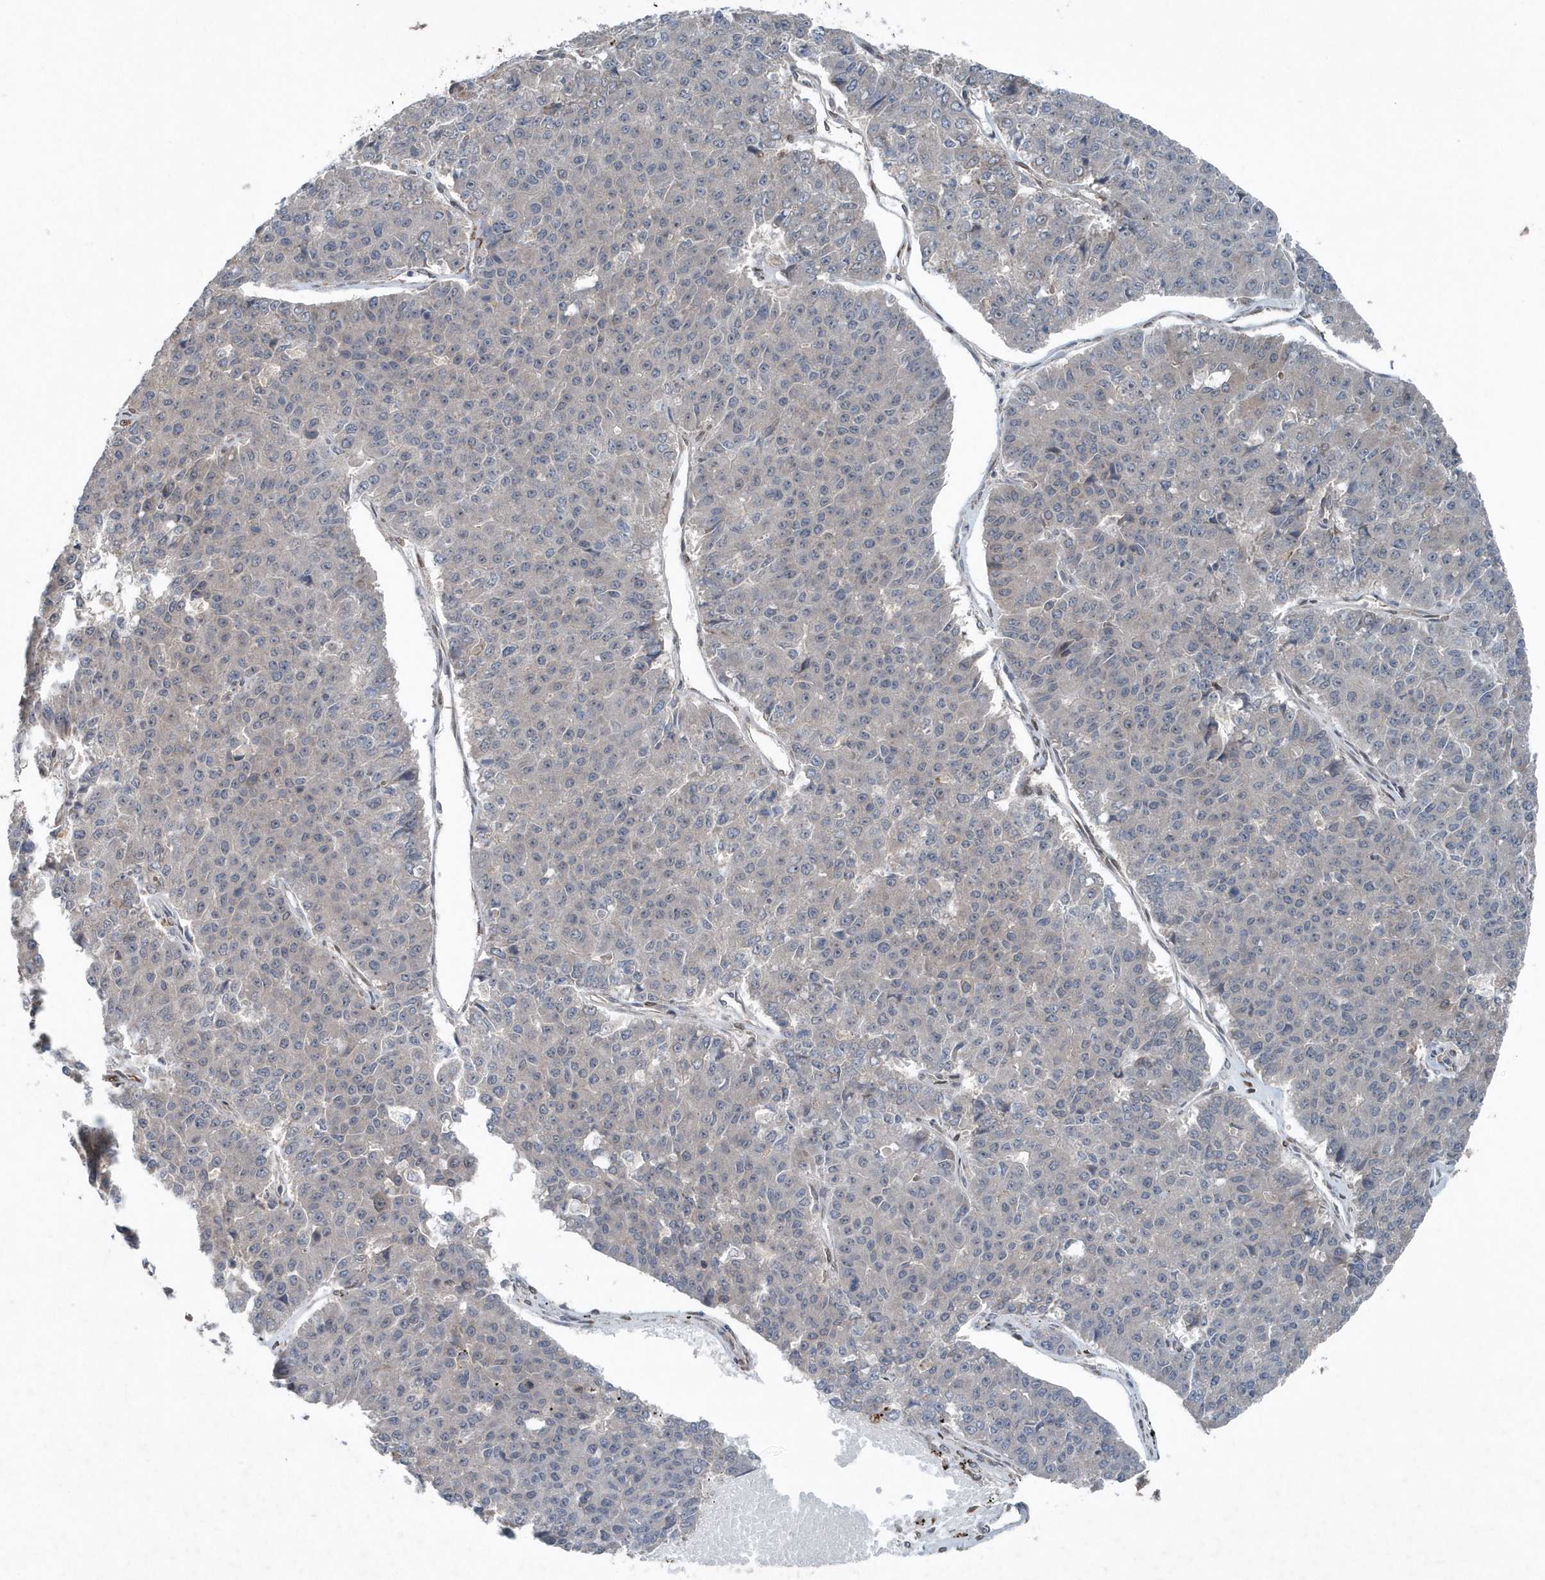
{"staining": {"intensity": "negative", "quantity": "none", "location": "none"}, "tissue": "pancreatic cancer", "cell_type": "Tumor cells", "image_type": "cancer", "snomed": [{"axis": "morphology", "description": "Adenocarcinoma, NOS"}, {"axis": "topography", "description": "Pancreas"}], "caption": "IHC of pancreatic cancer (adenocarcinoma) shows no staining in tumor cells.", "gene": "MCC", "patient": {"sex": "male", "age": 50}}